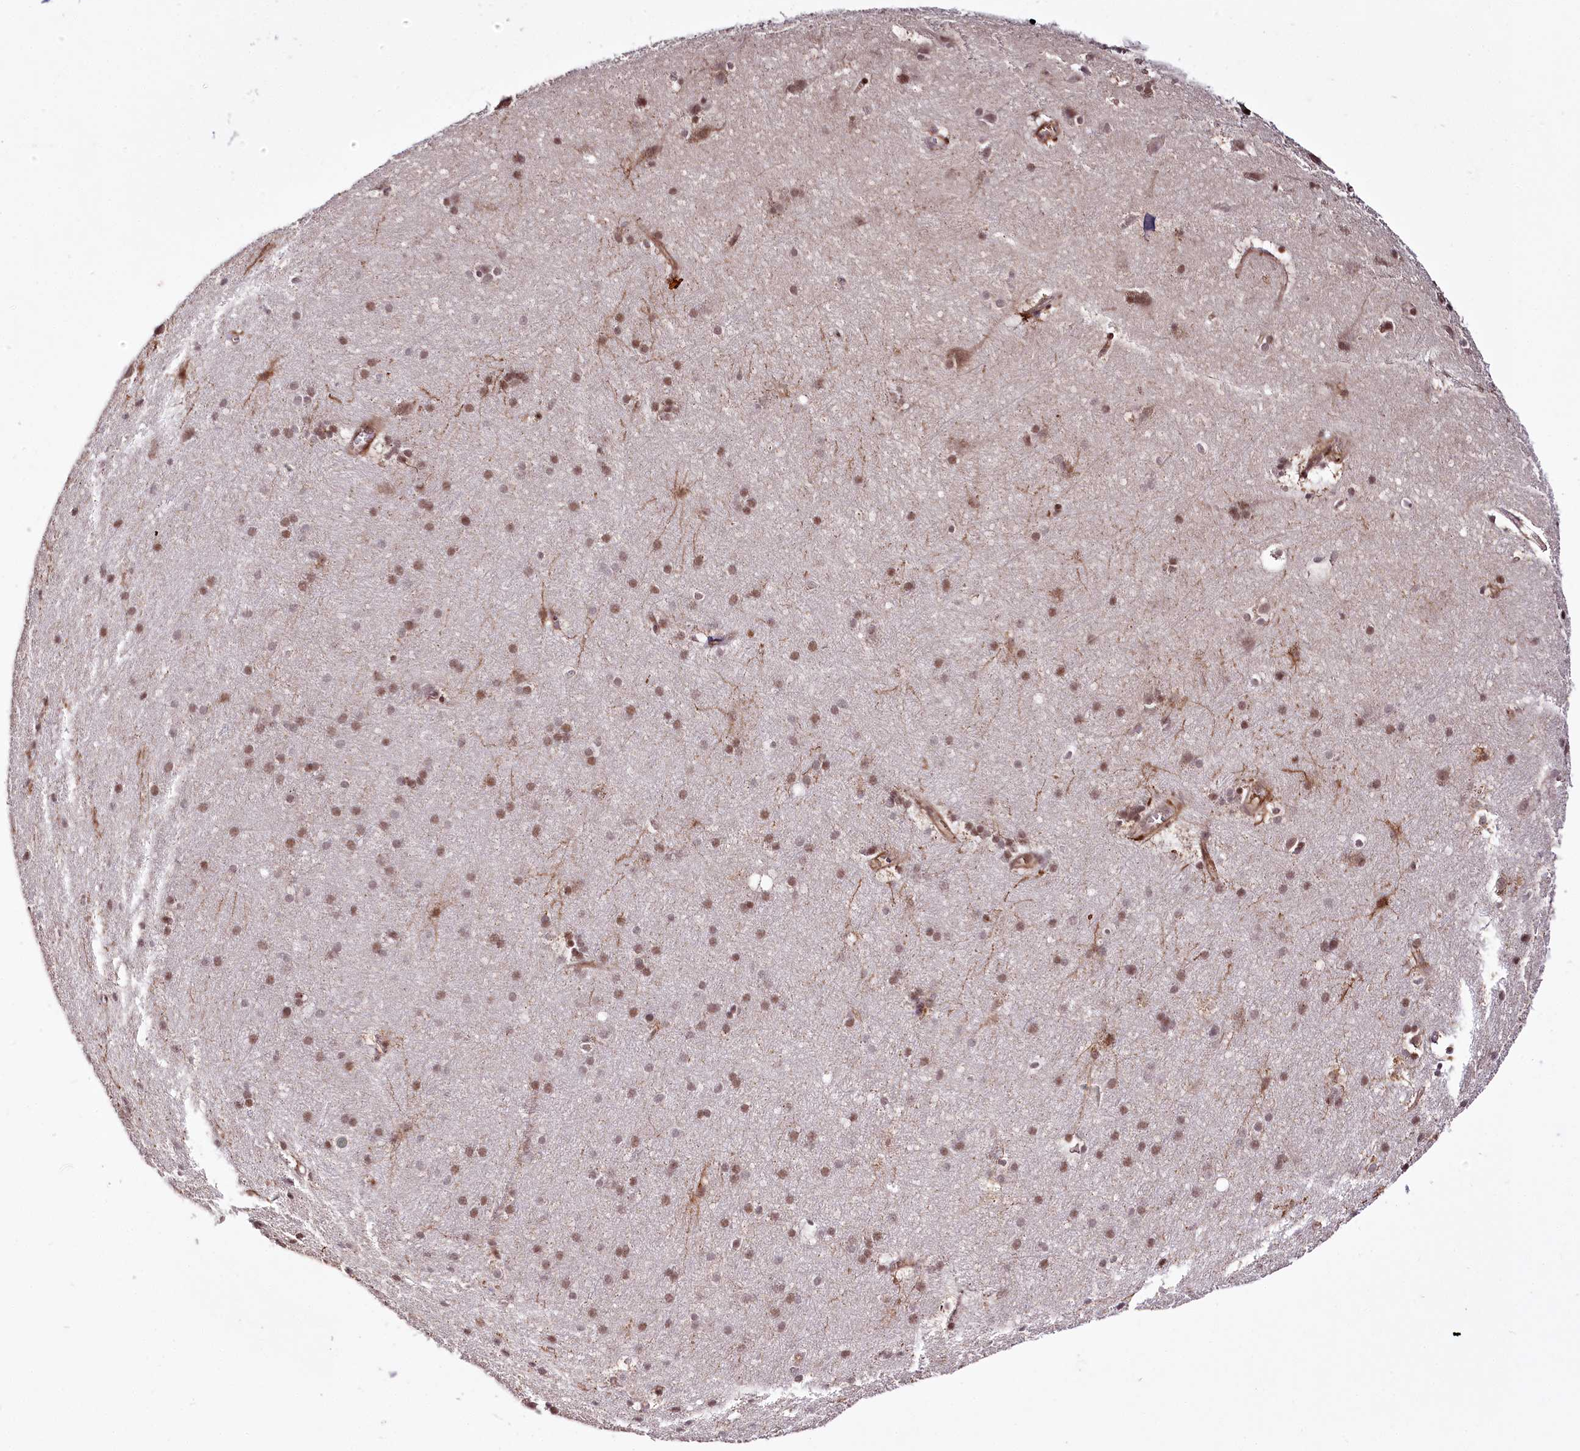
{"staining": {"intensity": "moderate", "quantity": ">75%", "location": "cytoplasmic/membranous"}, "tissue": "cerebral cortex", "cell_type": "Endothelial cells", "image_type": "normal", "snomed": [{"axis": "morphology", "description": "Normal tissue, NOS"}, {"axis": "topography", "description": "Cerebral cortex"}], "caption": "Immunohistochemical staining of unremarkable human cerebral cortex reveals medium levels of moderate cytoplasmic/membranous expression in about >75% of endothelial cells.", "gene": "HOXC8", "patient": {"sex": "male", "age": 54}}